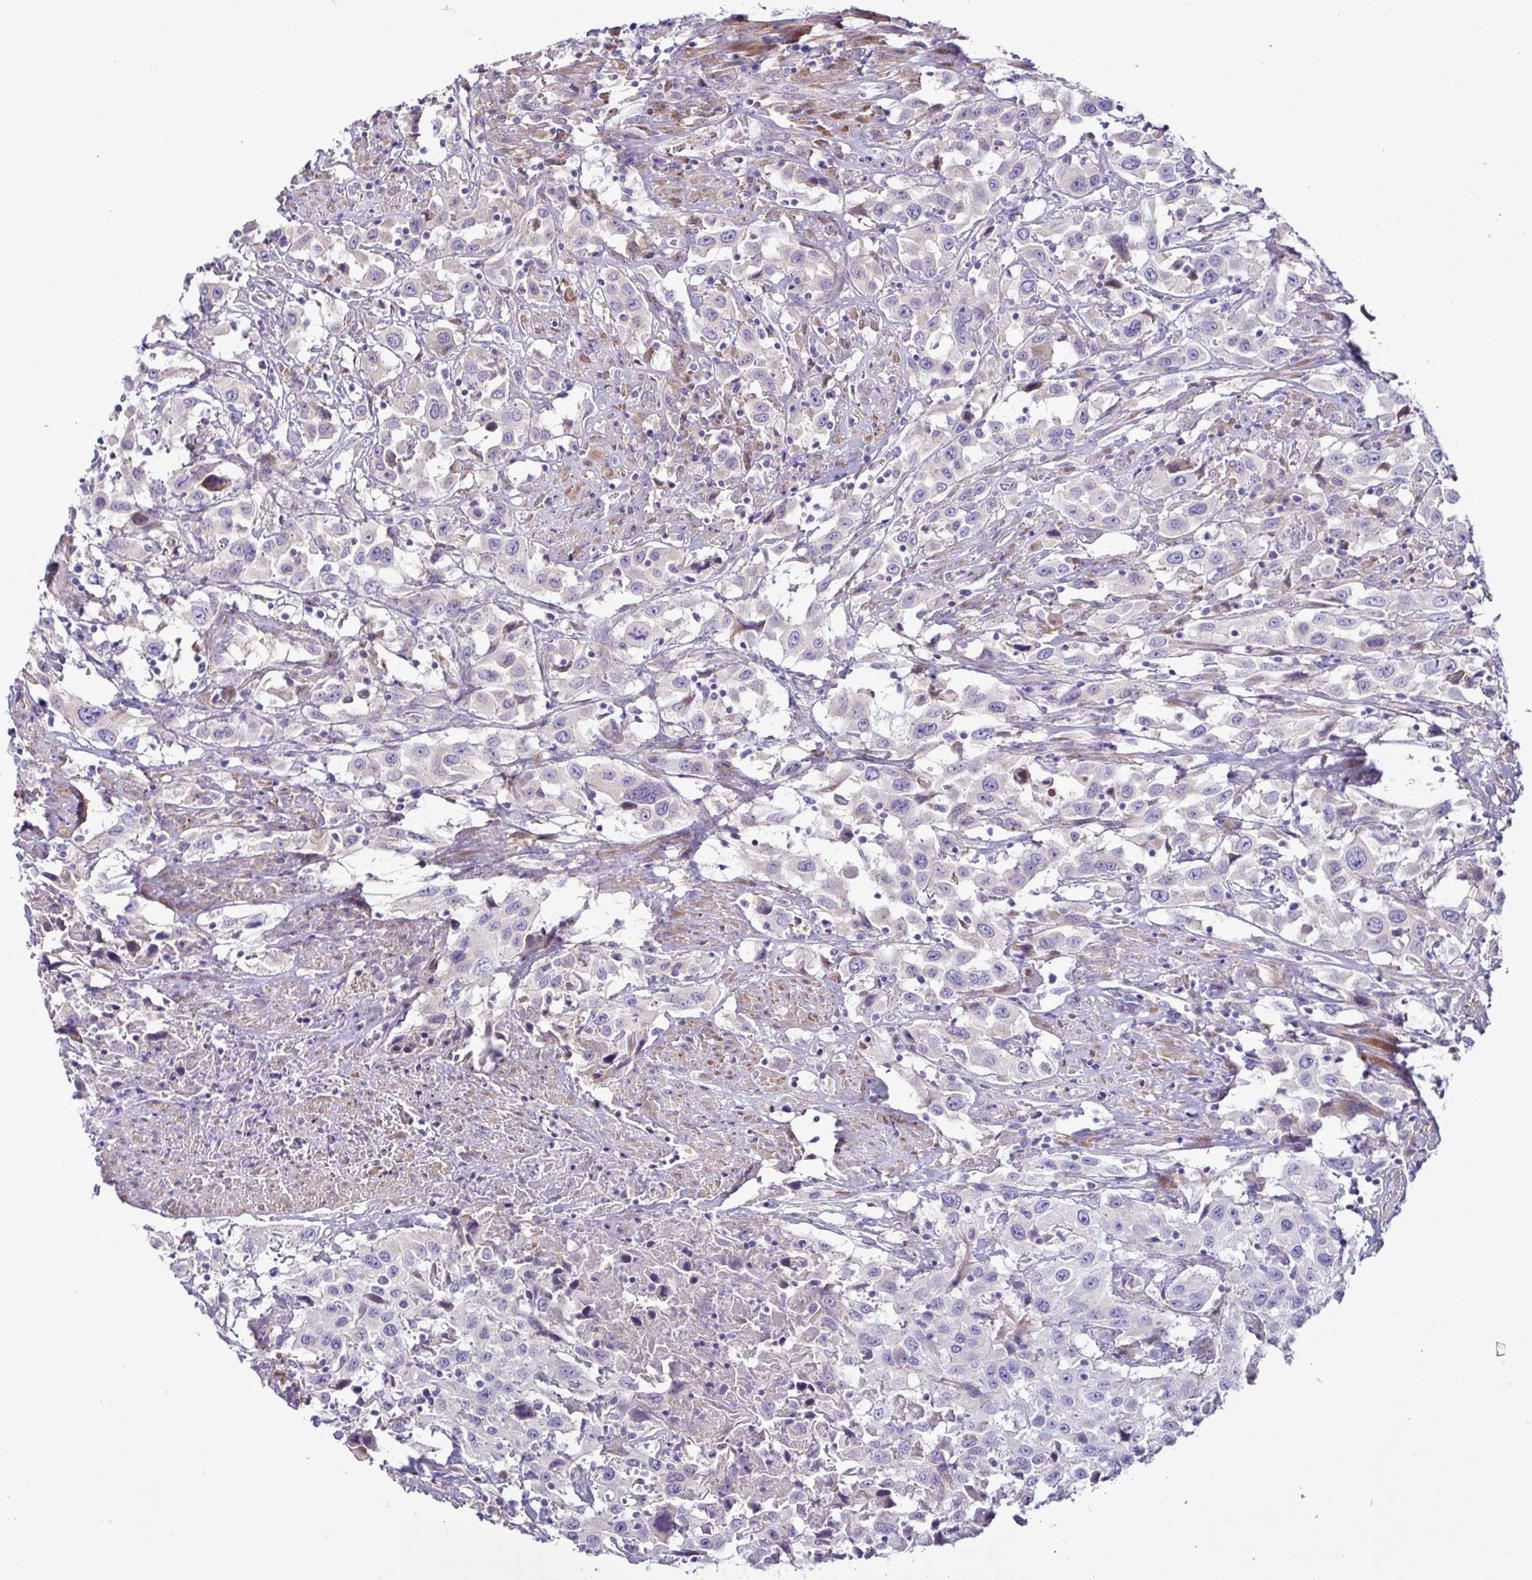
{"staining": {"intensity": "negative", "quantity": "none", "location": "none"}, "tissue": "urothelial cancer", "cell_type": "Tumor cells", "image_type": "cancer", "snomed": [{"axis": "morphology", "description": "Urothelial carcinoma, High grade"}, {"axis": "topography", "description": "Urinary bladder"}], "caption": "Immunohistochemistry histopathology image of neoplastic tissue: urothelial carcinoma (high-grade) stained with DAB displays no significant protein positivity in tumor cells.", "gene": "FAM86B1", "patient": {"sex": "male", "age": 61}}